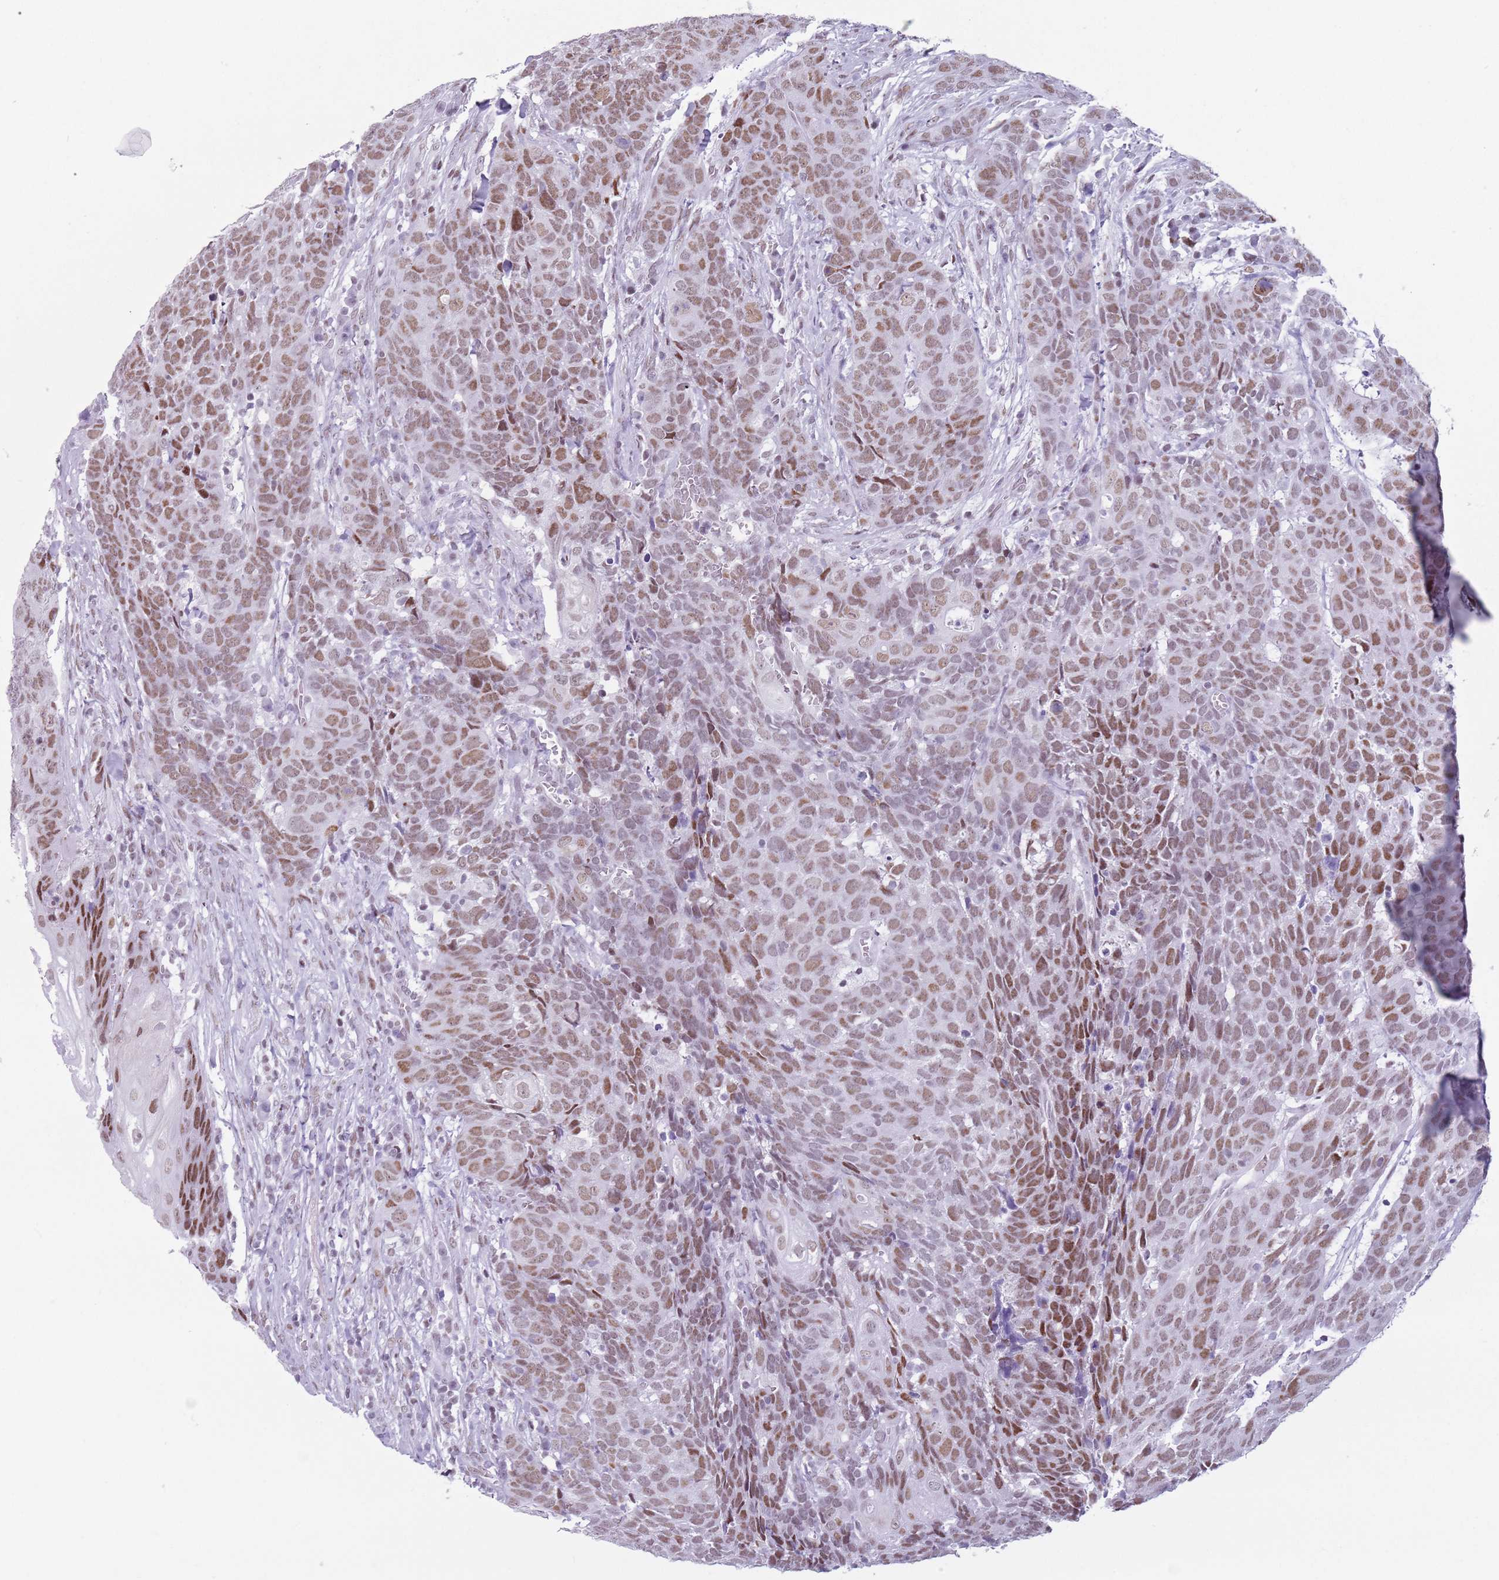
{"staining": {"intensity": "moderate", "quantity": ">75%", "location": "nuclear"}, "tissue": "head and neck cancer", "cell_type": "Tumor cells", "image_type": "cancer", "snomed": [{"axis": "morphology", "description": "Squamous cell carcinoma, NOS"}, {"axis": "topography", "description": "Head-Neck"}], "caption": "Tumor cells display moderate nuclear expression in about >75% of cells in head and neck squamous cell carcinoma. The staining is performed using DAB brown chromogen to label protein expression. The nuclei are counter-stained blue using hematoxylin.", "gene": "FAM104B", "patient": {"sex": "male", "age": 66}}